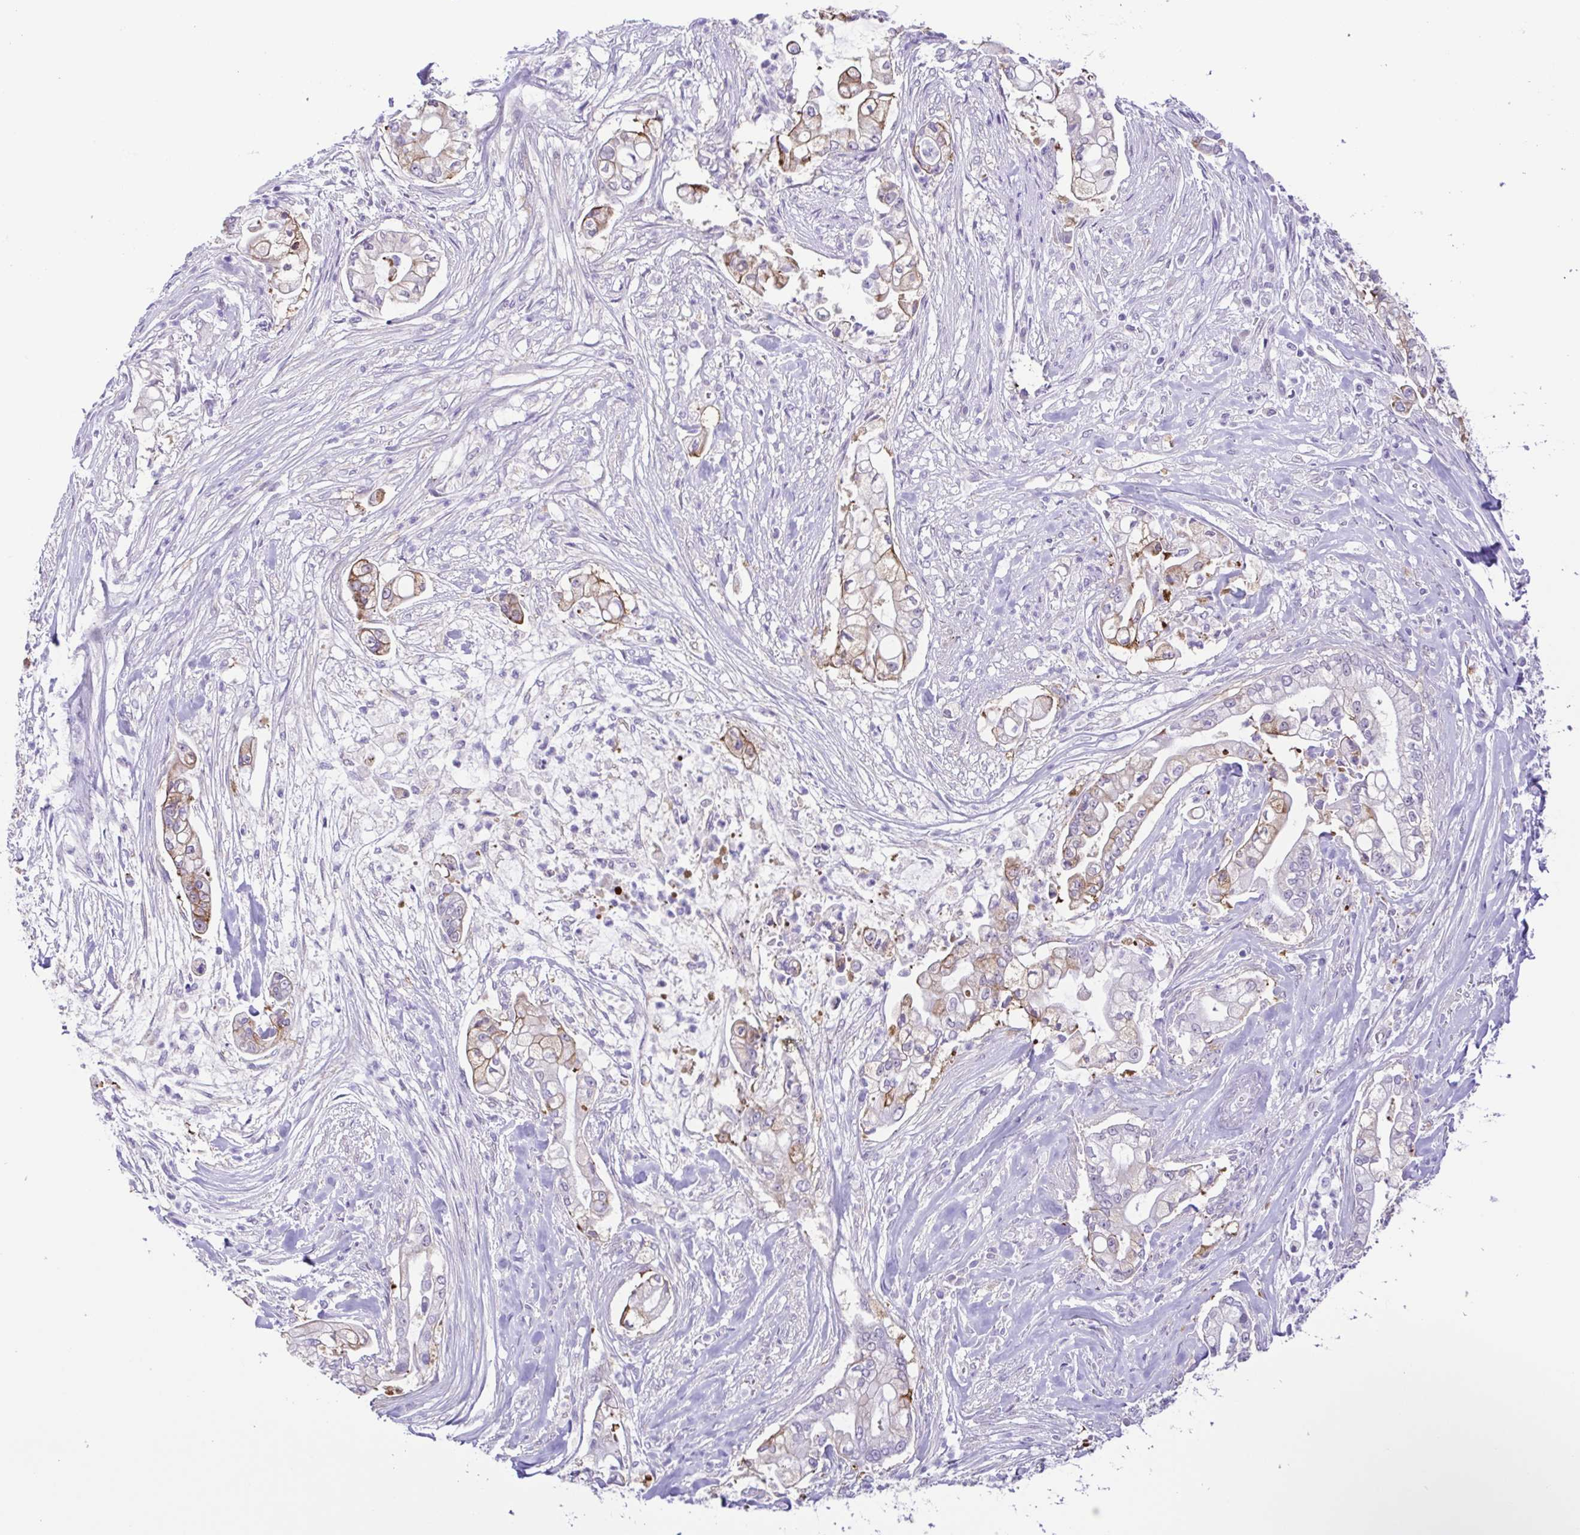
{"staining": {"intensity": "moderate", "quantity": "25%-75%", "location": "cytoplasmic/membranous"}, "tissue": "pancreatic cancer", "cell_type": "Tumor cells", "image_type": "cancer", "snomed": [{"axis": "morphology", "description": "Adenocarcinoma, NOS"}, {"axis": "topography", "description": "Pancreas"}], "caption": "Protein analysis of adenocarcinoma (pancreatic) tissue exhibits moderate cytoplasmic/membranous staining in approximately 25%-75% of tumor cells.", "gene": "DCLK2", "patient": {"sex": "female", "age": 69}}